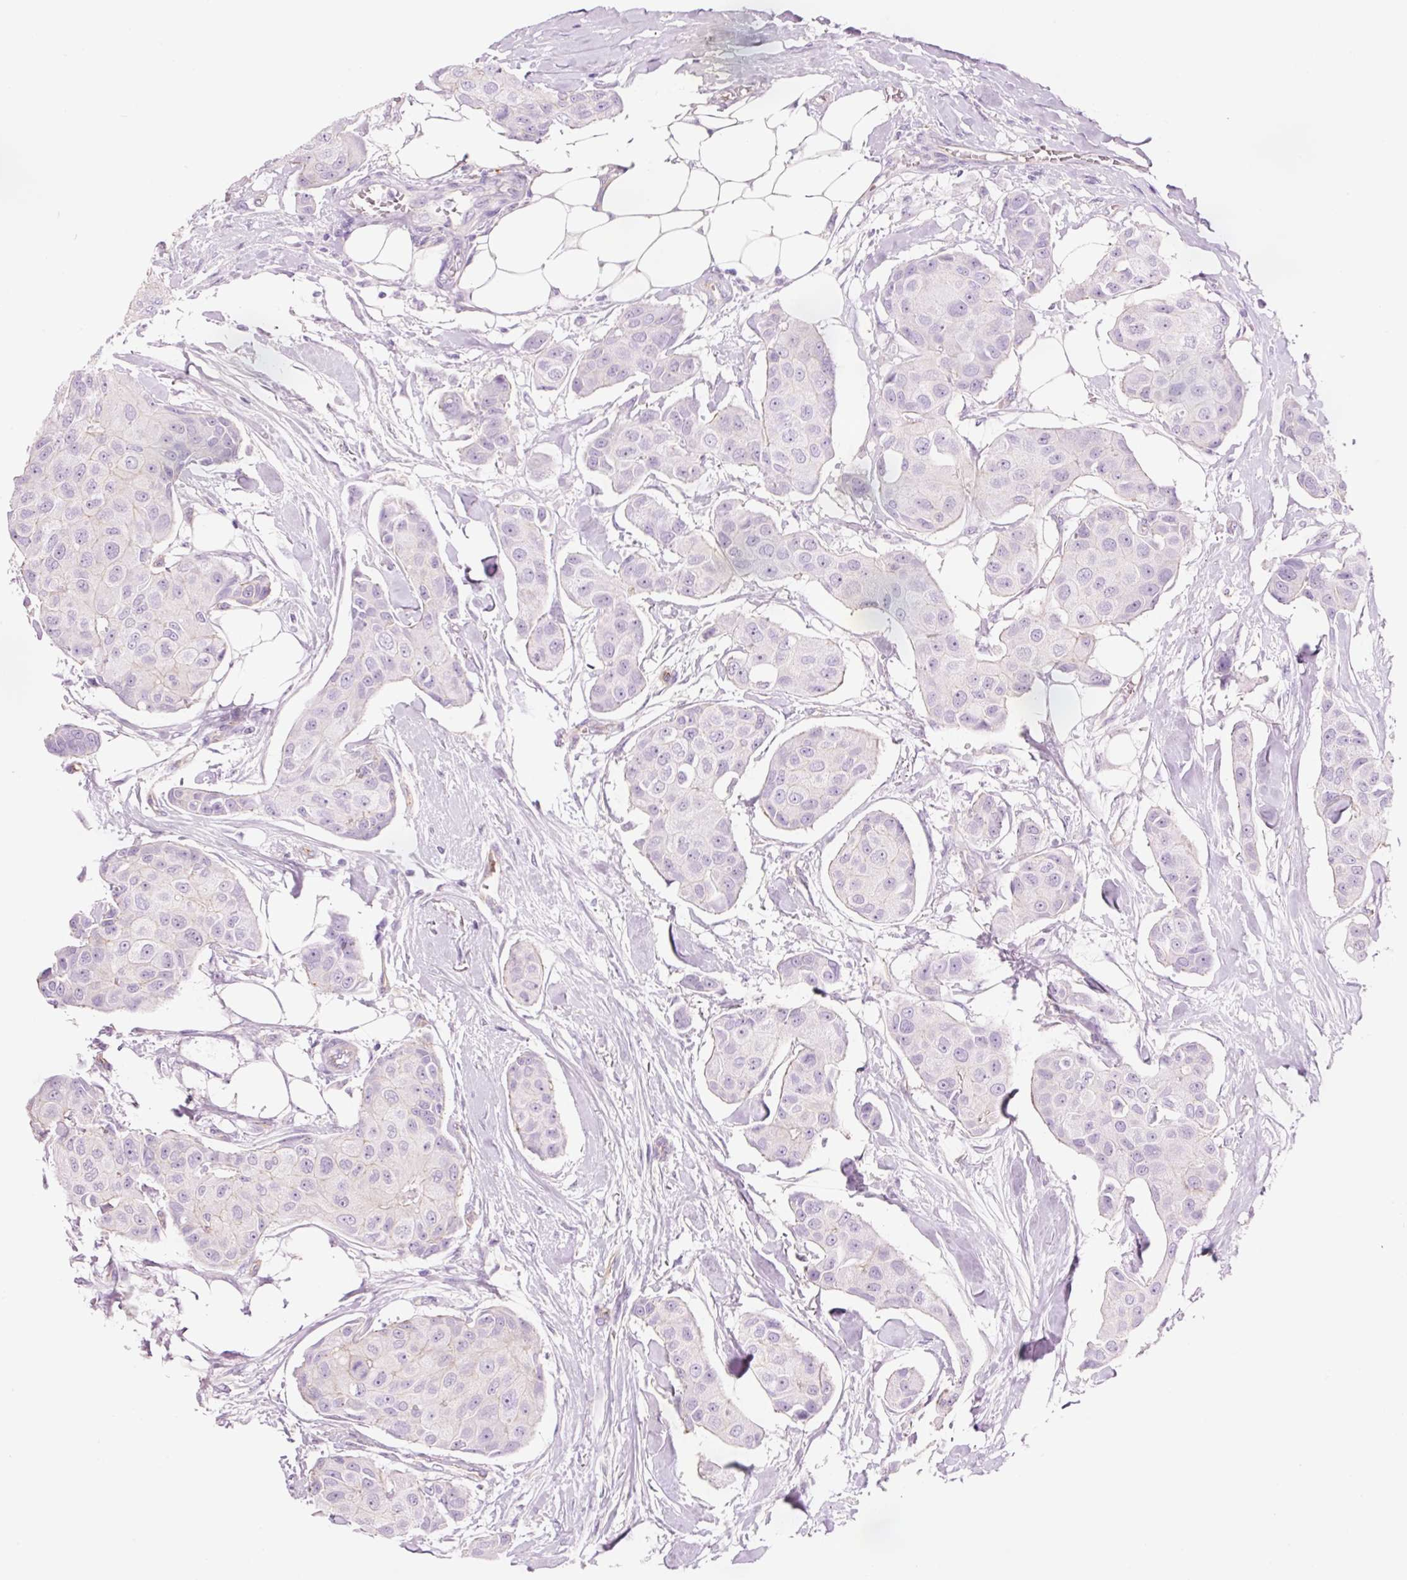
{"staining": {"intensity": "negative", "quantity": "none", "location": "none"}, "tissue": "breast cancer", "cell_type": "Tumor cells", "image_type": "cancer", "snomed": [{"axis": "morphology", "description": "Duct carcinoma"}, {"axis": "topography", "description": "Breast"}, {"axis": "topography", "description": "Lymph node"}], "caption": "This is an immunohistochemistry photomicrograph of breast invasive ductal carcinoma. There is no positivity in tumor cells.", "gene": "HSPA4L", "patient": {"sex": "female", "age": 80}}